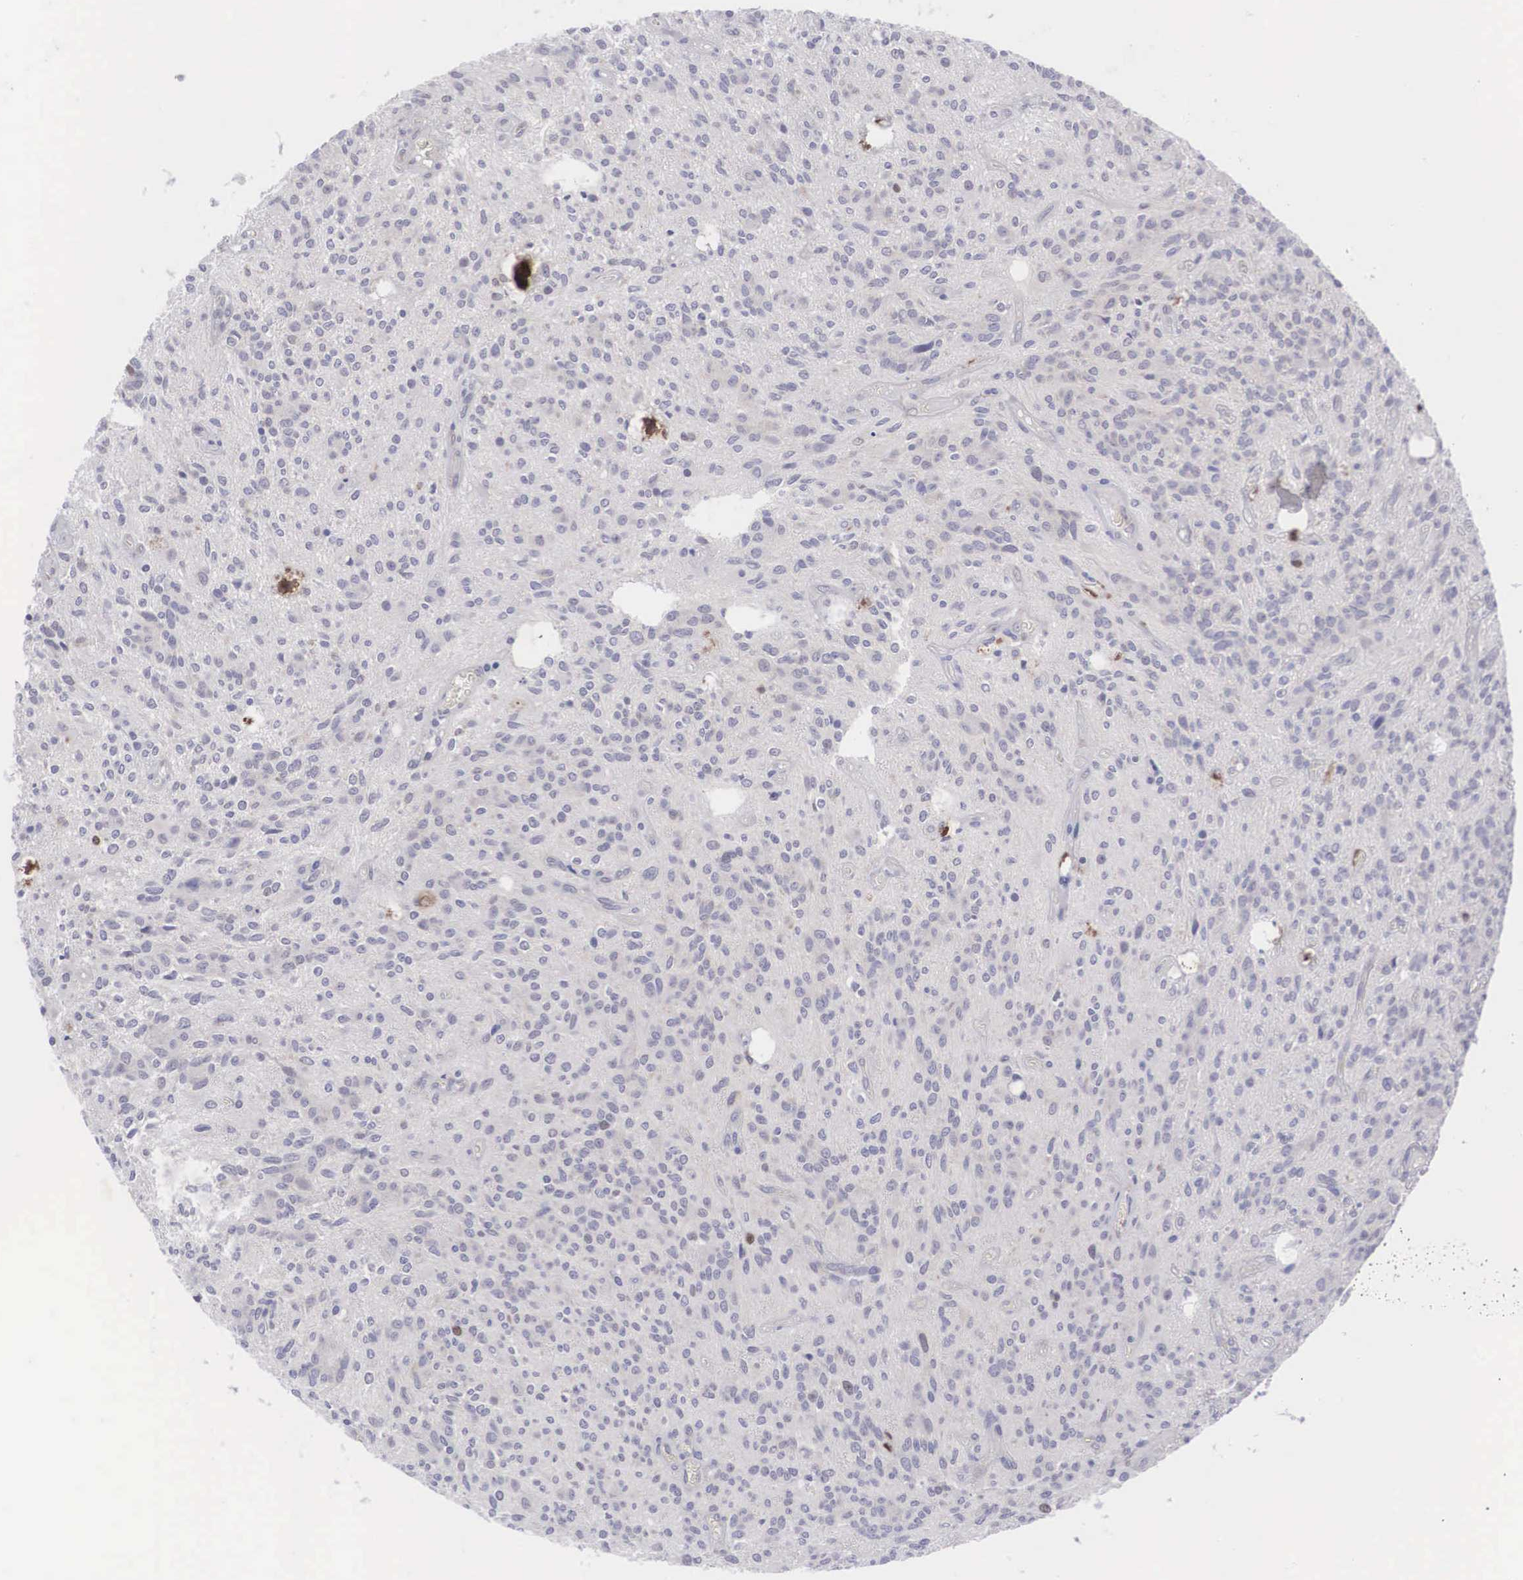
{"staining": {"intensity": "negative", "quantity": "none", "location": "none"}, "tissue": "glioma", "cell_type": "Tumor cells", "image_type": "cancer", "snomed": [{"axis": "morphology", "description": "Glioma, malignant, Low grade"}, {"axis": "topography", "description": "Brain"}], "caption": "The image reveals no staining of tumor cells in glioma.", "gene": "MAST4", "patient": {"sex": "female", "age": 15}}